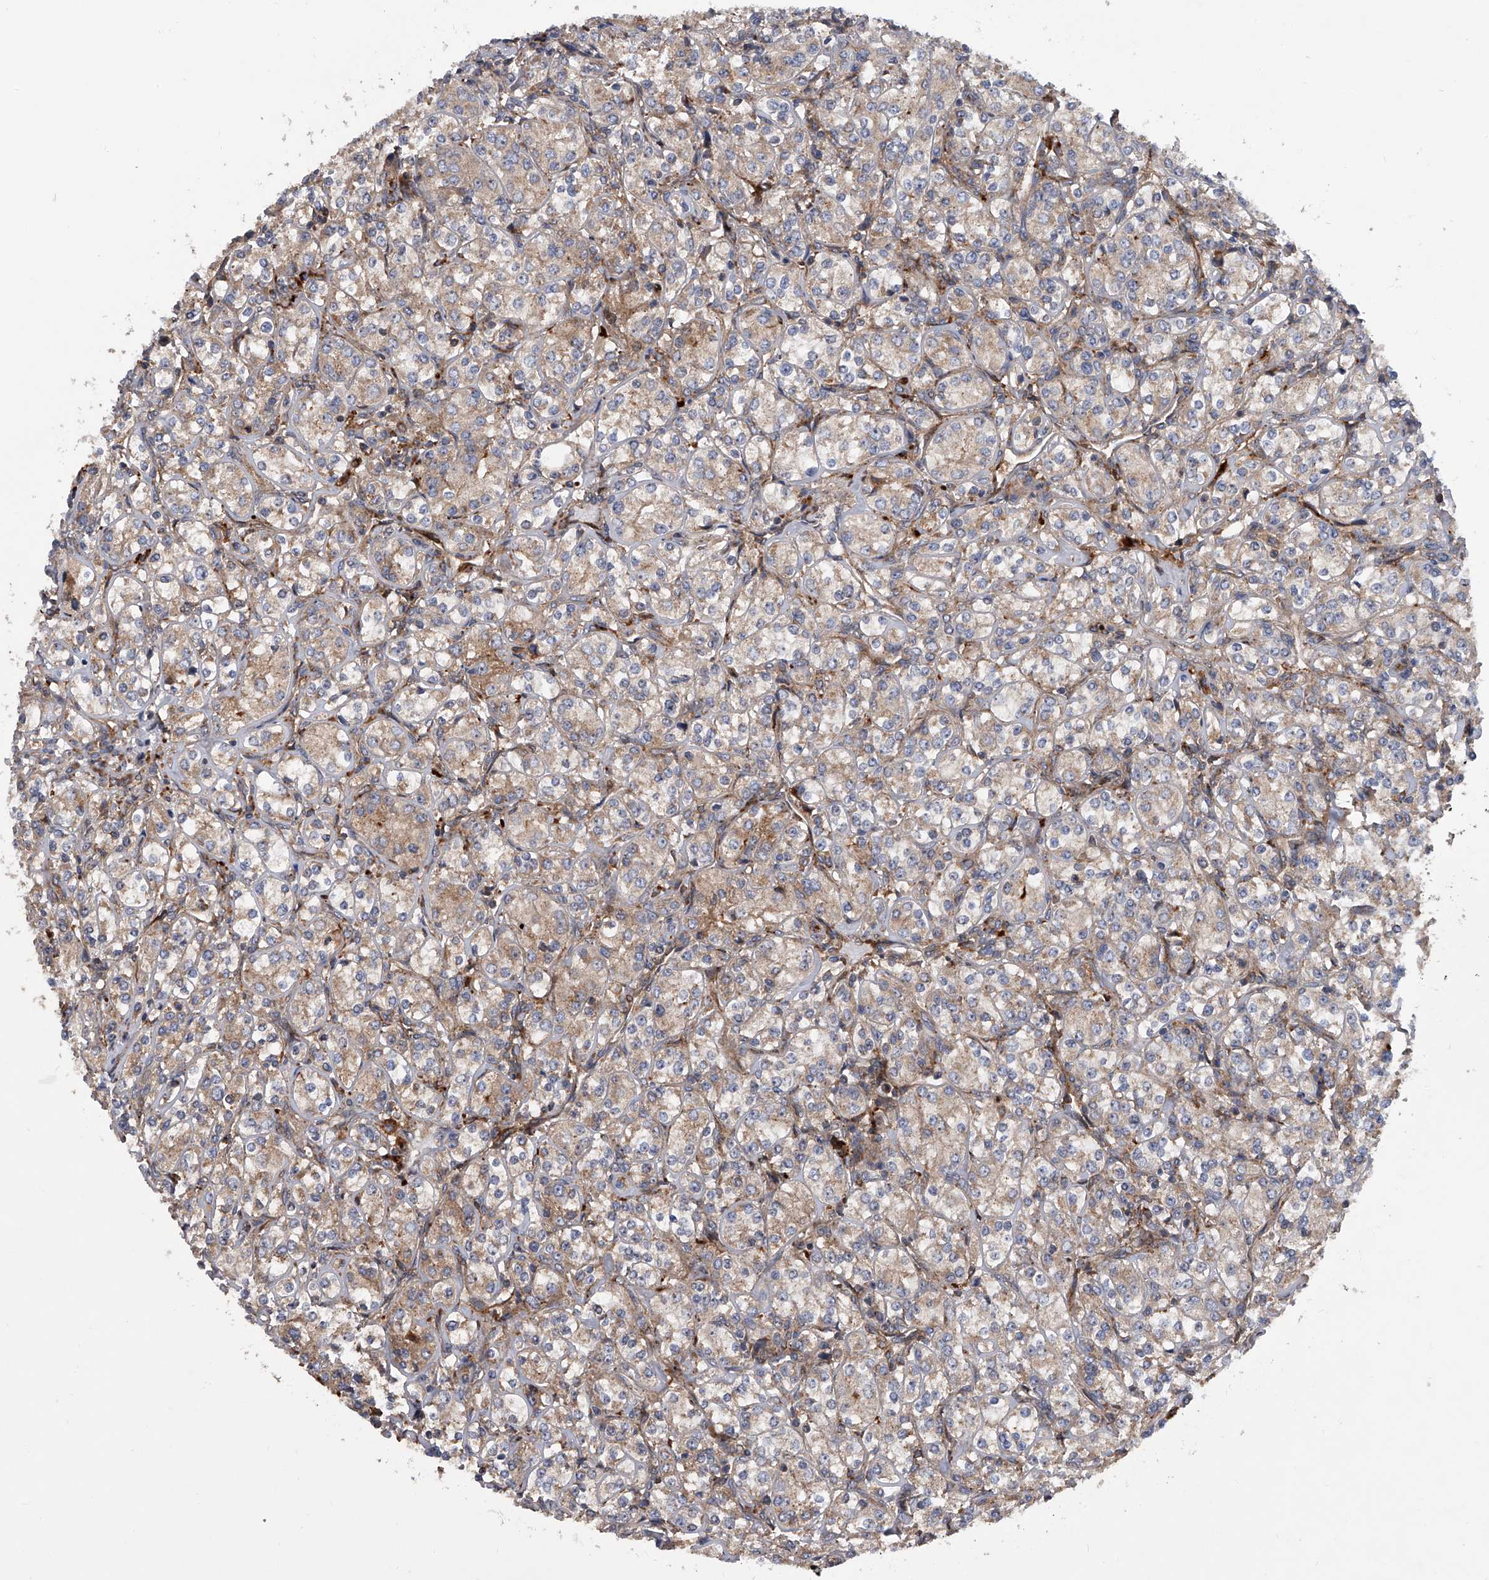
{"staining": {"intensity": "weak", "quantity": ">75%", "location": "cytoplasmic/membranous"}, "tissue": "renal cancer", "cell_type": "Tumor cells", "image_type": "cancer", "snomed": [{"axis": "morphology", "description": "Adenocarcinoma, NOS"}, {"axis": "topography", "description": "Kidney"}], "caption": "A brown stain shows weak cytoplasmic/membranous staining of a protein in renal cancer tumor cells. (DAB (3,3'-diaminobenzidine) IHC, brown staining for protein, blue staining for nuclei).", "gene": "USP47", "patient": {"sex": "male", "age": 77}}